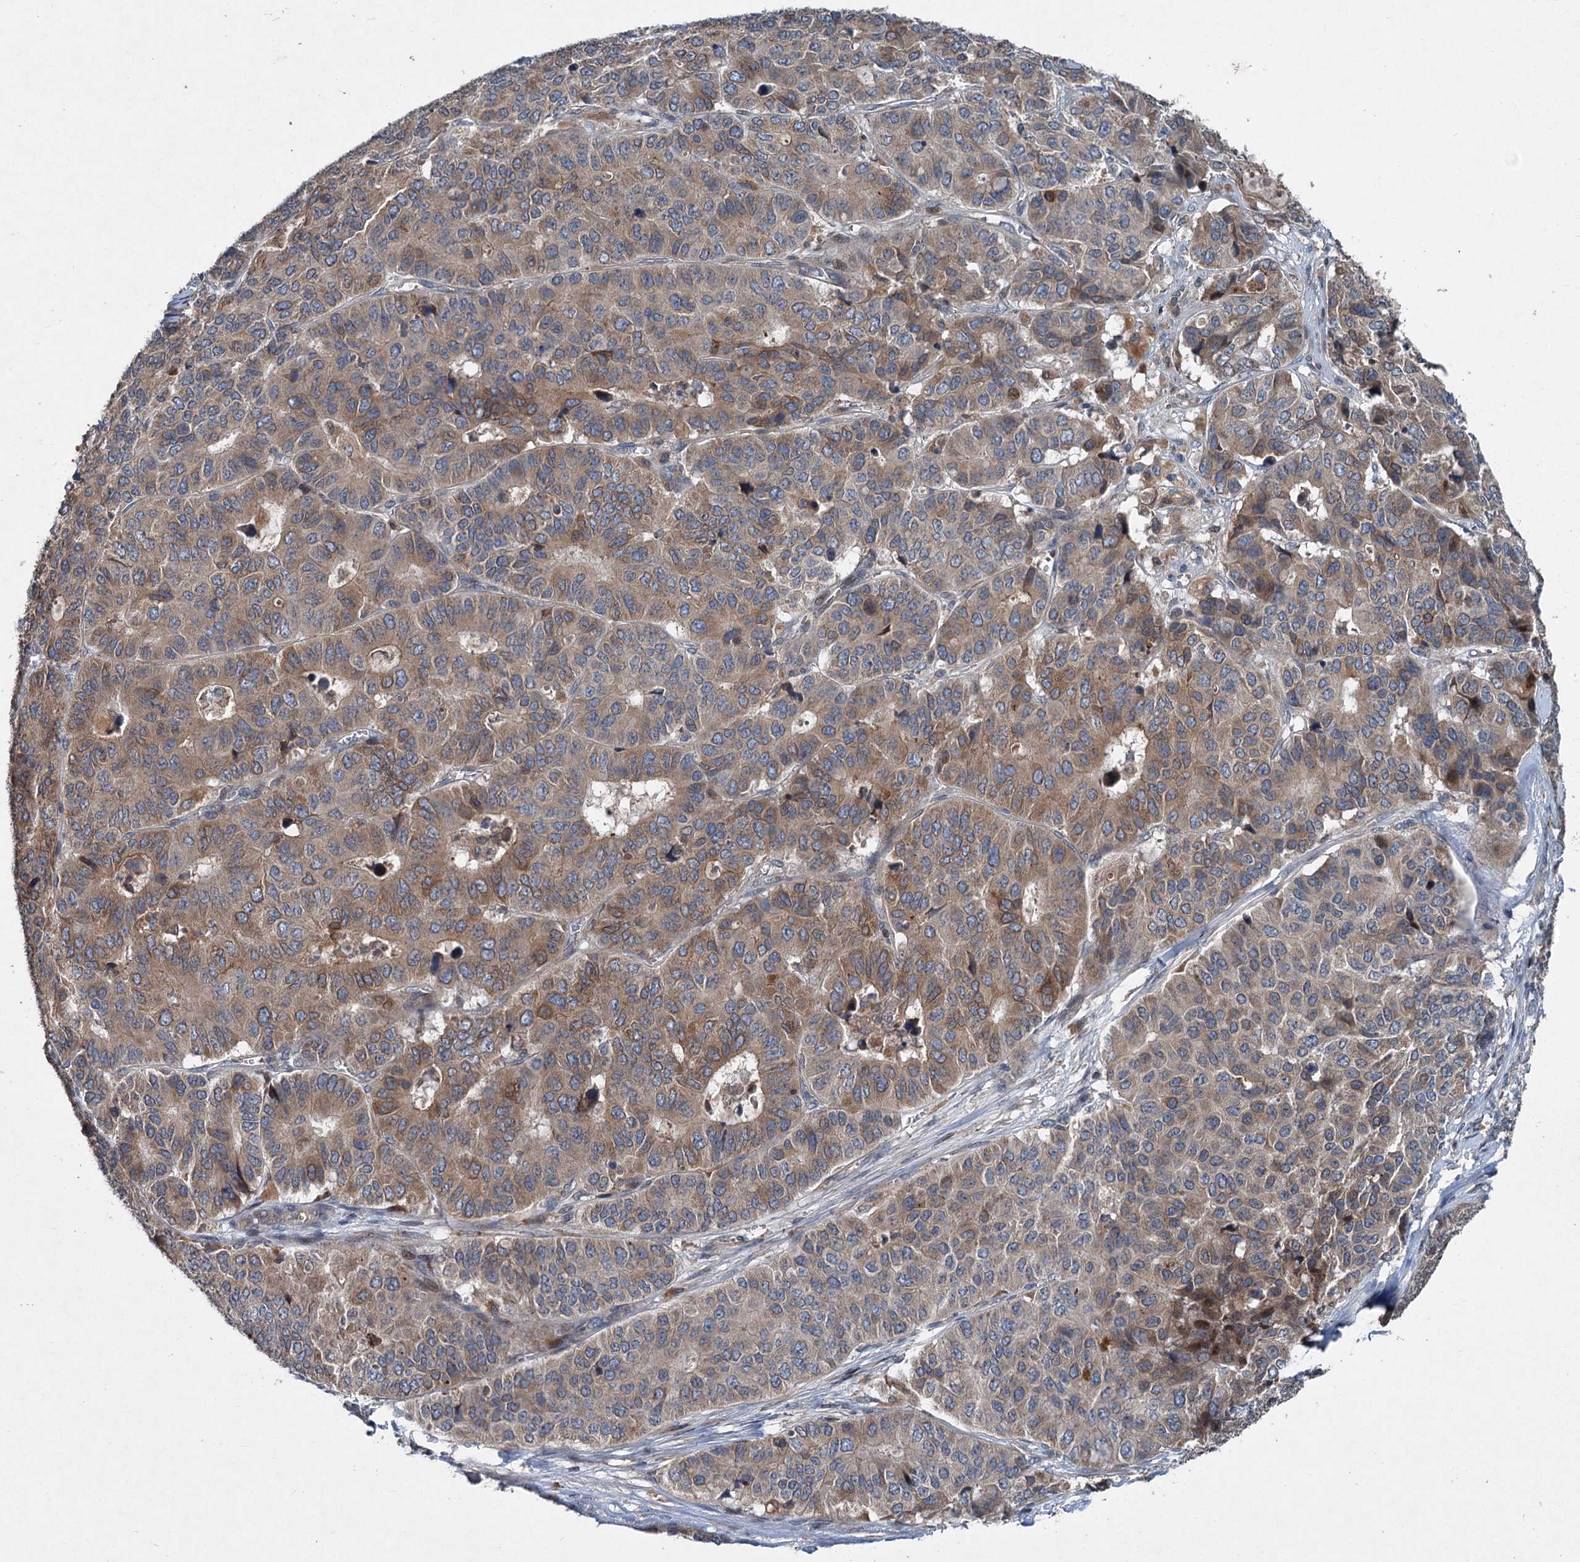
{"staining": {"intensity": "moderate", "quantity": ">75%", "location": "cytoplasmic/membranous"}, "tissue": "pancreatic cancer", "cell_type": "Tumor cells", "image_type": "cancer", "snomed": [{"axis": "morphology", "description": "Adenocarcinoma, NOS"}, {"axis": "topography", "description": "Pancreas"}], "caption": "Moderate cytoplasmic/membranous positivity is seen in about >75% of tumor cells in pancreatic cancer (adenocarcinoma).", "gene": "TAPBPL", "patient": {"sex": "male", "age": 50}}